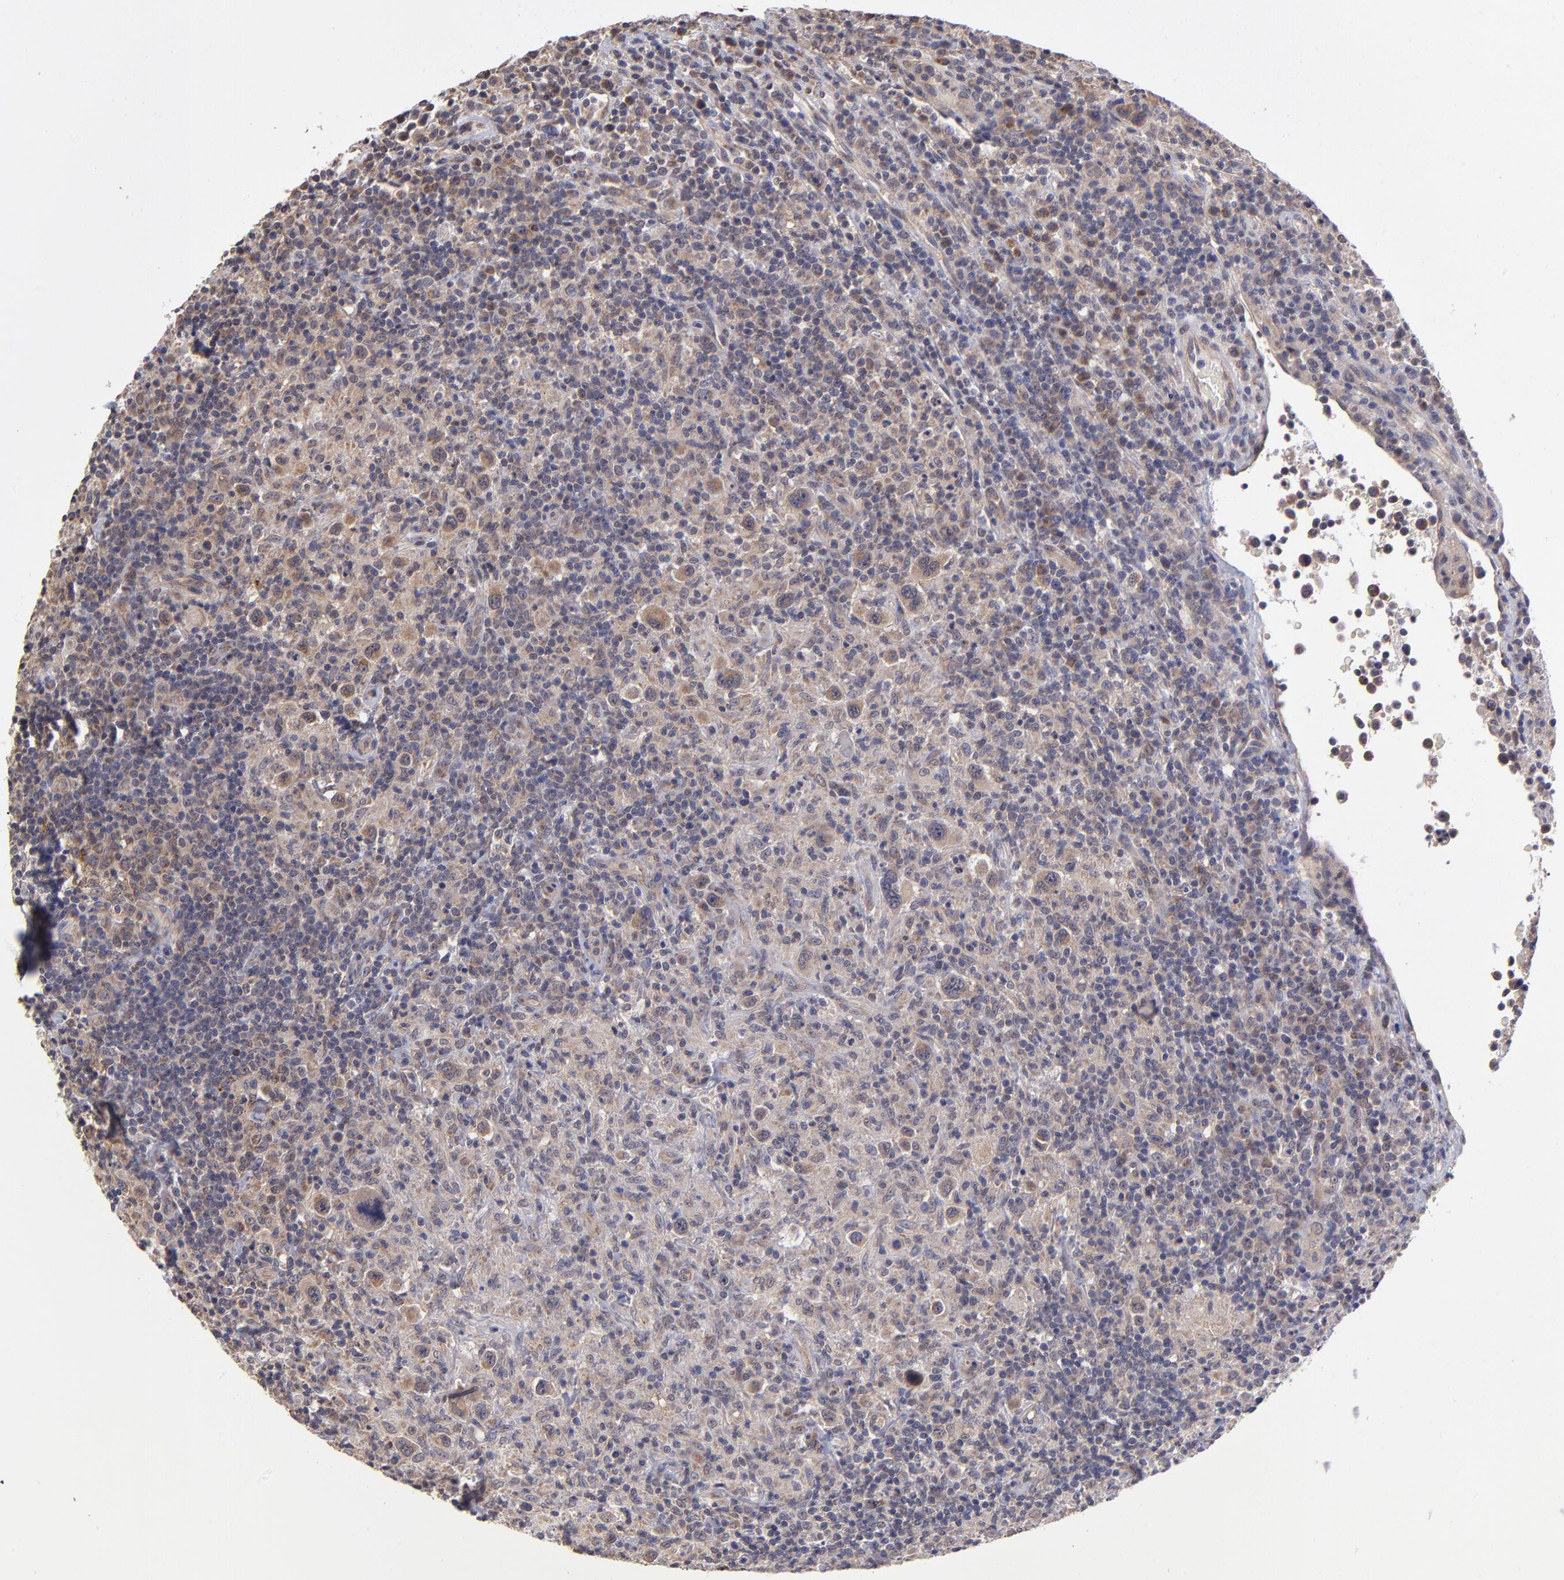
{"staining": {"intensity": "moderate", "quantity": "25%-75%", "location": "cytoplasmic/membranous"}, "tissue": "lymphoma", "cell_type": "Tumor cells", "image_type": "cancer", "snomed": [{"axis": "morphology", "description": "Hodgkin's disease, NOS"}, {"axis": "topography", "description": "Lymph node"}], "caption": "Protein staining of lymphoma tissue exhibits moderate cytoplasmic/membranous expression in approximately 25%-75% of tumor cells. Nuclei are stained in blue.", "gene": "UBE2H", "patient": {"sex": "male", "age": 65}}